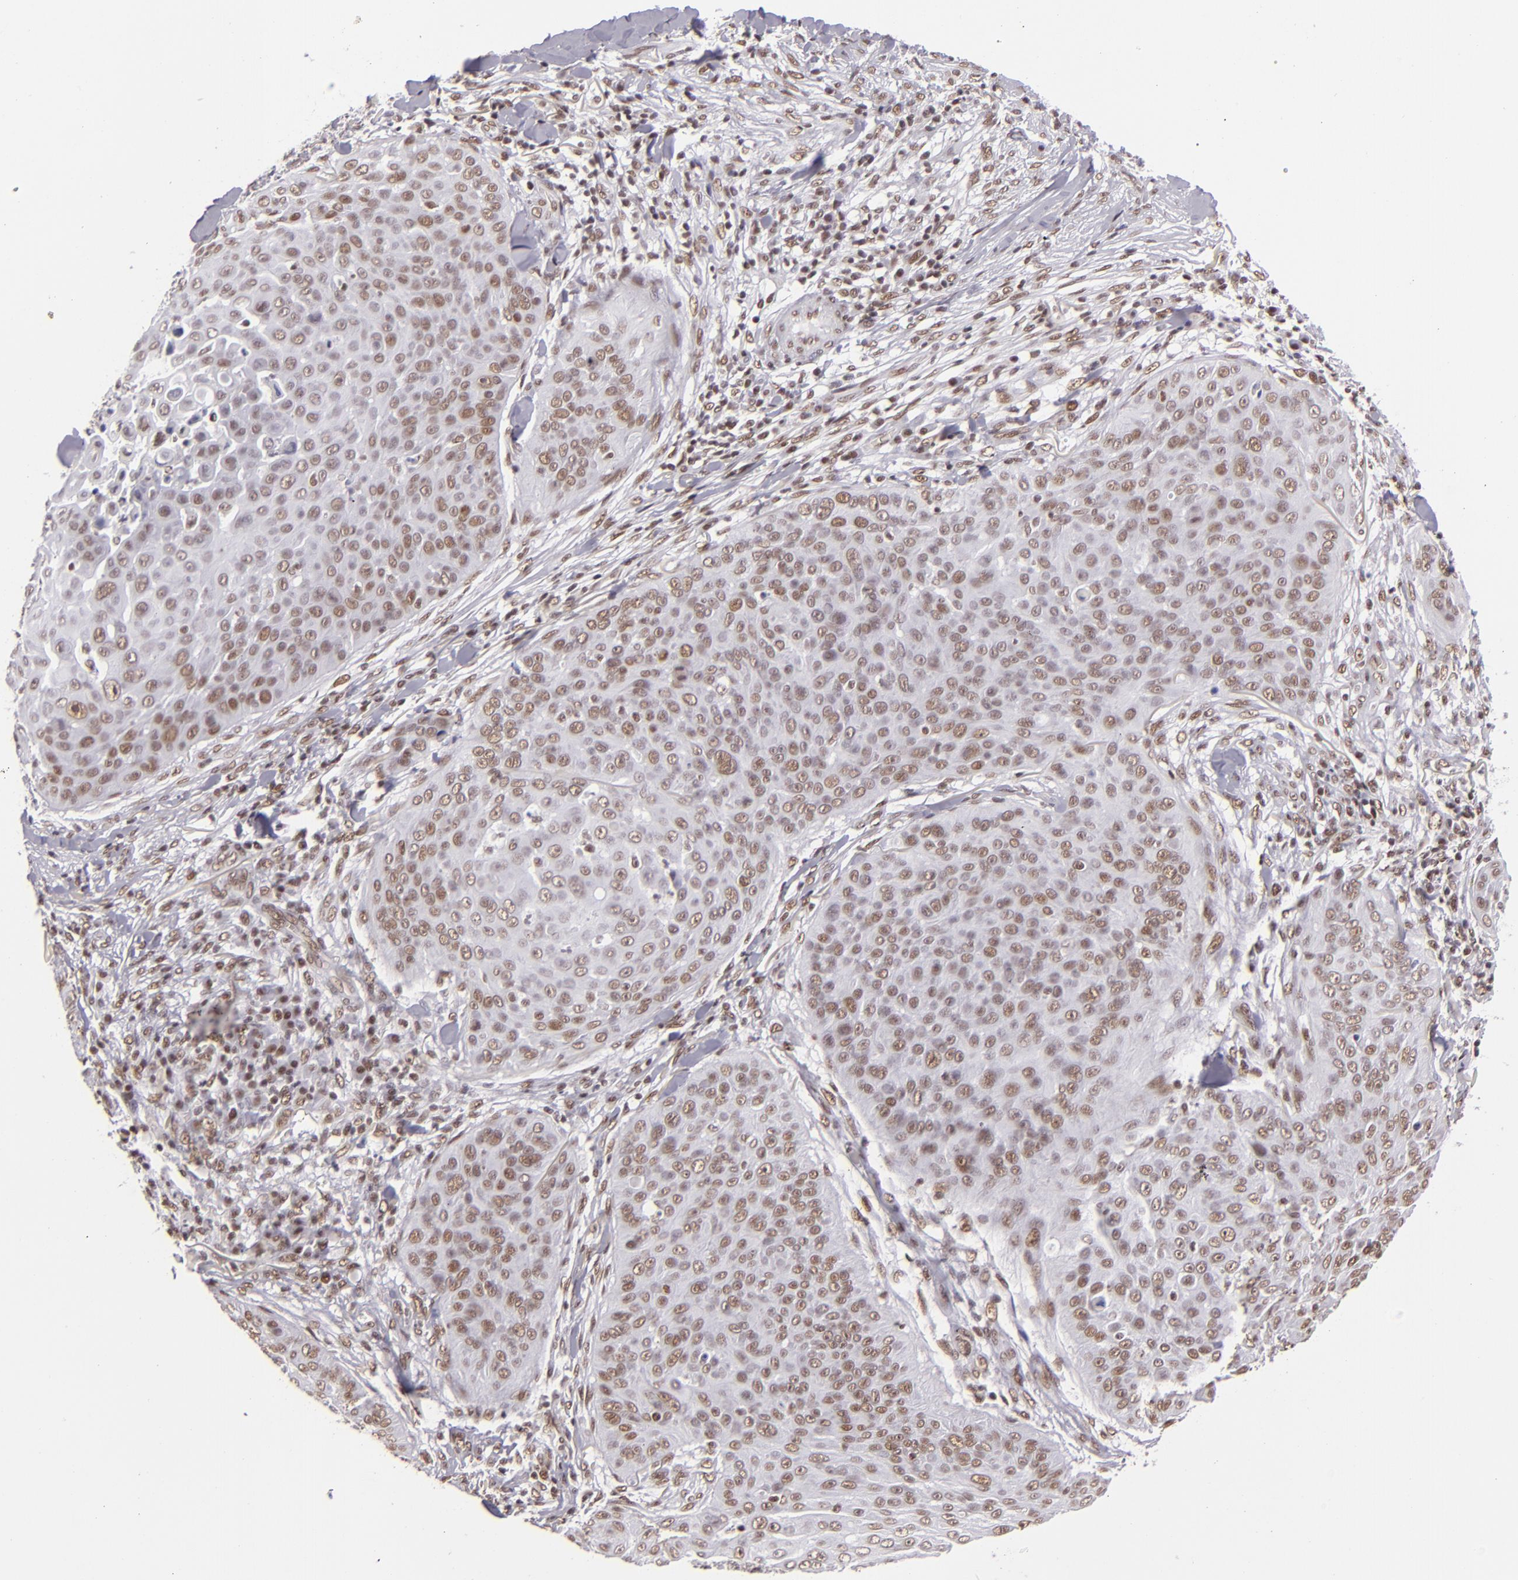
{"staining": {"intensity": "weak", "quantity": ">75%", "location": "nuclear"}, "tissue": "skin cancer", "cell_type": "Tumor cells", "image_type": "cancer", "snomed": [{"axis": "morphology", "description": "Squamous cell carcinoma, NOS"}, {"axis": "topography", "description": "Skin"}], "caption": "There is low levels of weak nuclear expression in tumor cells of squamous cell carcinoma (skin), as demonstrated by immunohistochemical staining (brown color).", "gene": "BRD8", "patient": {"sex": "male", "age": 82}}